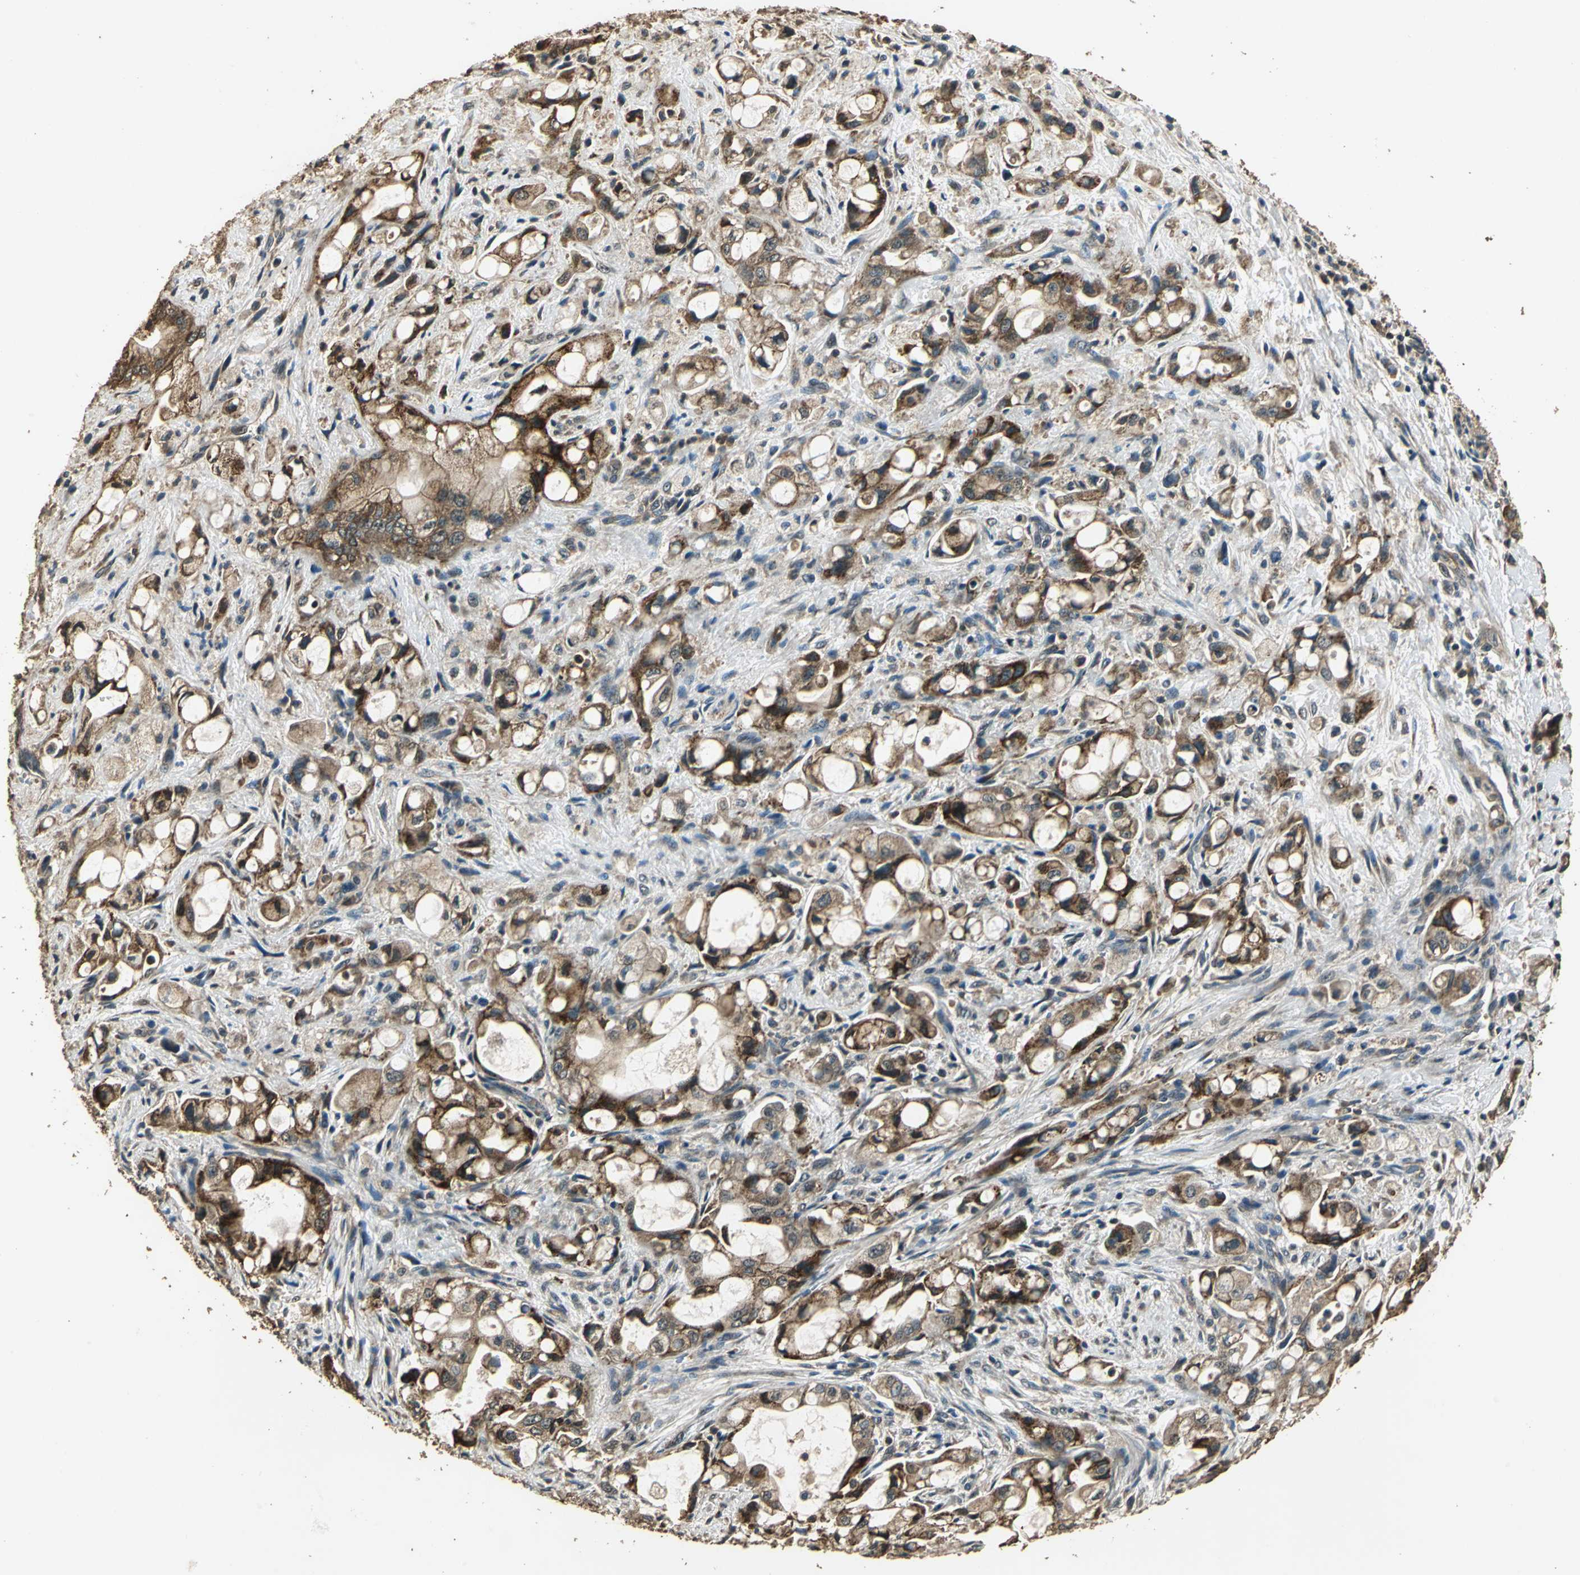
{"staining": {"intensity": "moderate", "quantity": ">75%", "location": "cytoplasmic/membranous"}, "tissue": "pancreatic cancer", "cell_type": "Tumor cells", "image_type": "cancer", "snomed": [{"axis": "morphology", "description": "Adenocarcinoma, NOS"}, {"axis": "topography", "description": "Pancreas"}], "caption": "Approximately >75% of tumor cells in adenocarcinoma (pancreatic) reveal moderate cytoplasmic/membranous protein expression as visualized by brown immunohistochemical staining.", "gene": "TMPRSS4", "patient": {"sex": "male", "age": 79}}